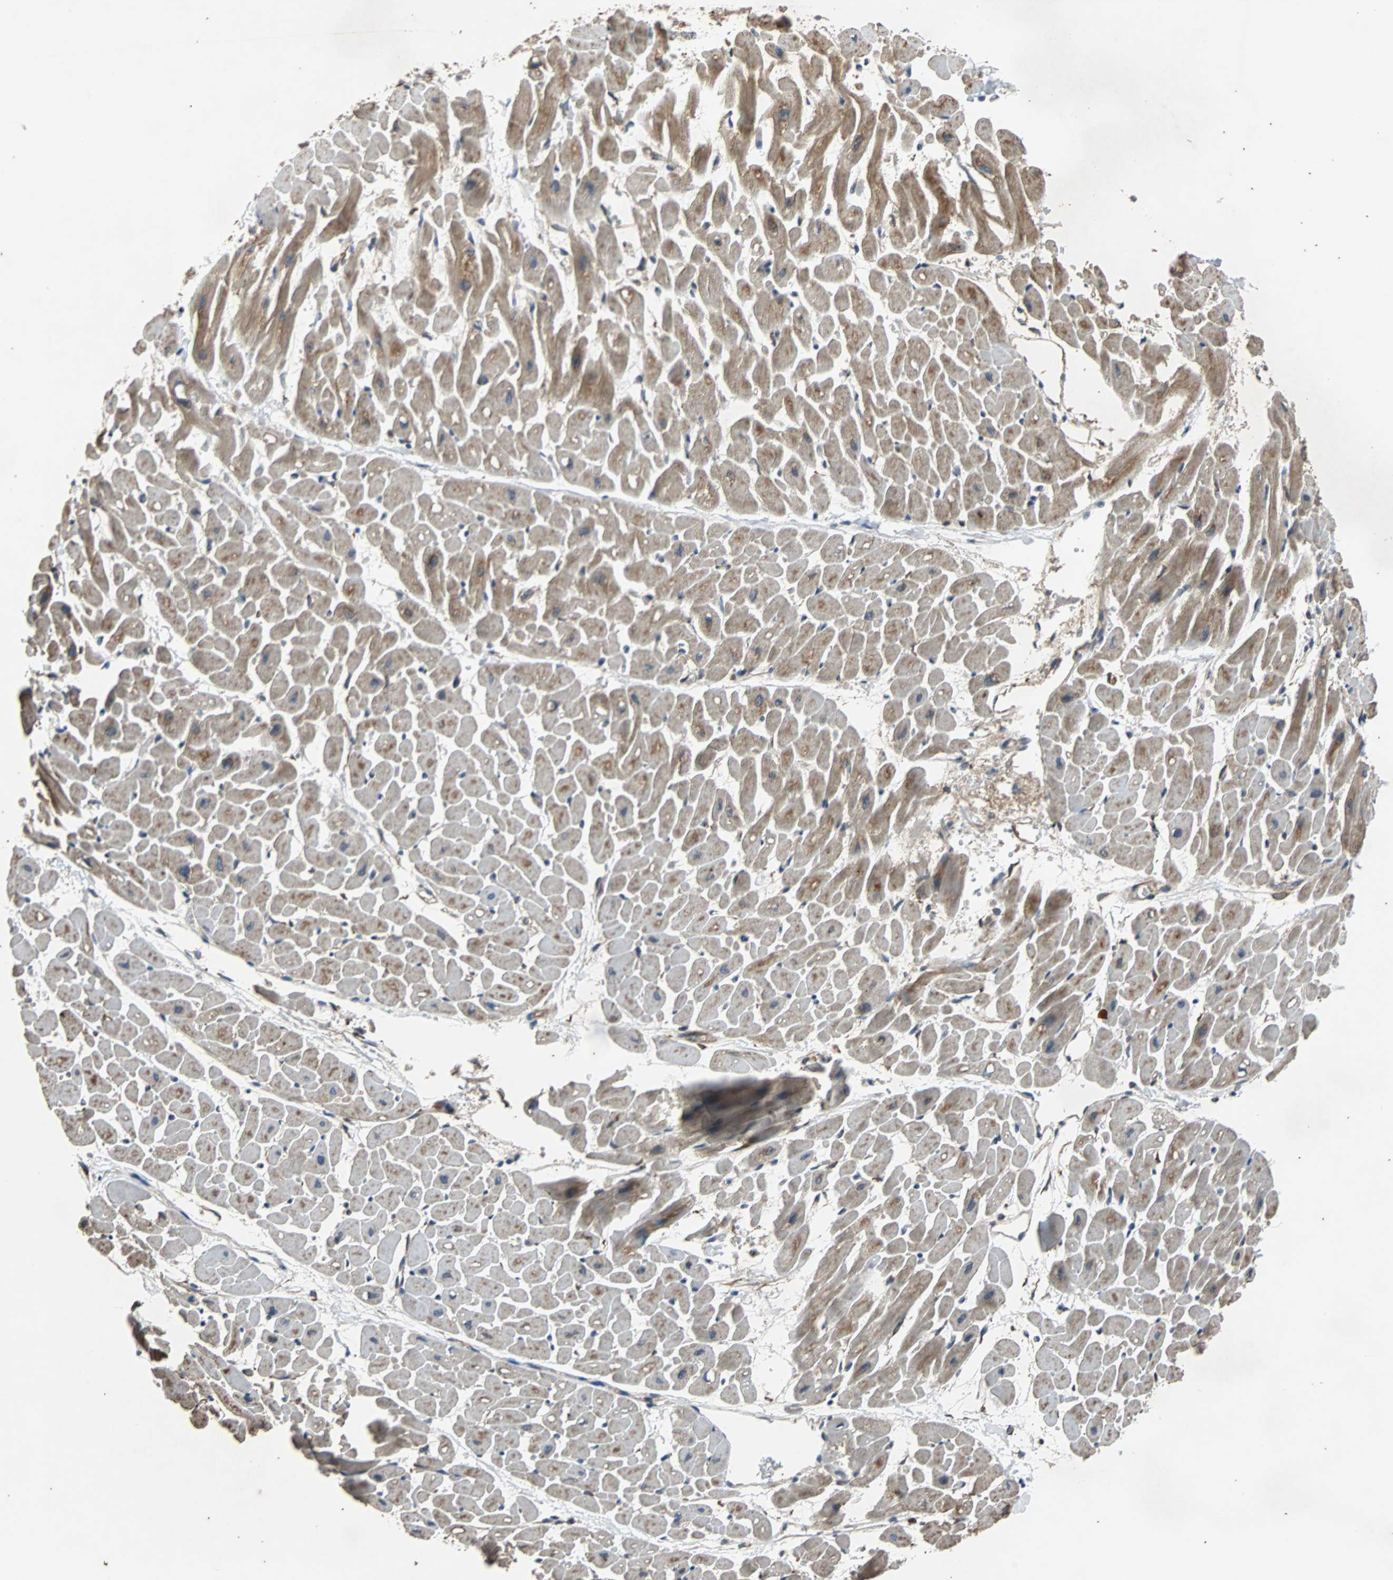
{"staining": {"intensity": "moderate", "quantity": ">75%", "location": "cytoplasmic/membranous"}, "tissue": "heart muscle", "cell_type": "Cardiomyocytes", "image_type": "normal", "snomed": [{"axis": "morphology", "description": "Normal tissue, NOS"}, {"axis": "topography", "description": "Heart"}], "caption": "Heart muscle stained with immunohistochemistry (IHC) exhibits moderate cytoplasmic/membranous positivity in about >75% of cardiomyocytes.", "gene": "ACTR3", "patient": {"sex": "male", "age": 45}}